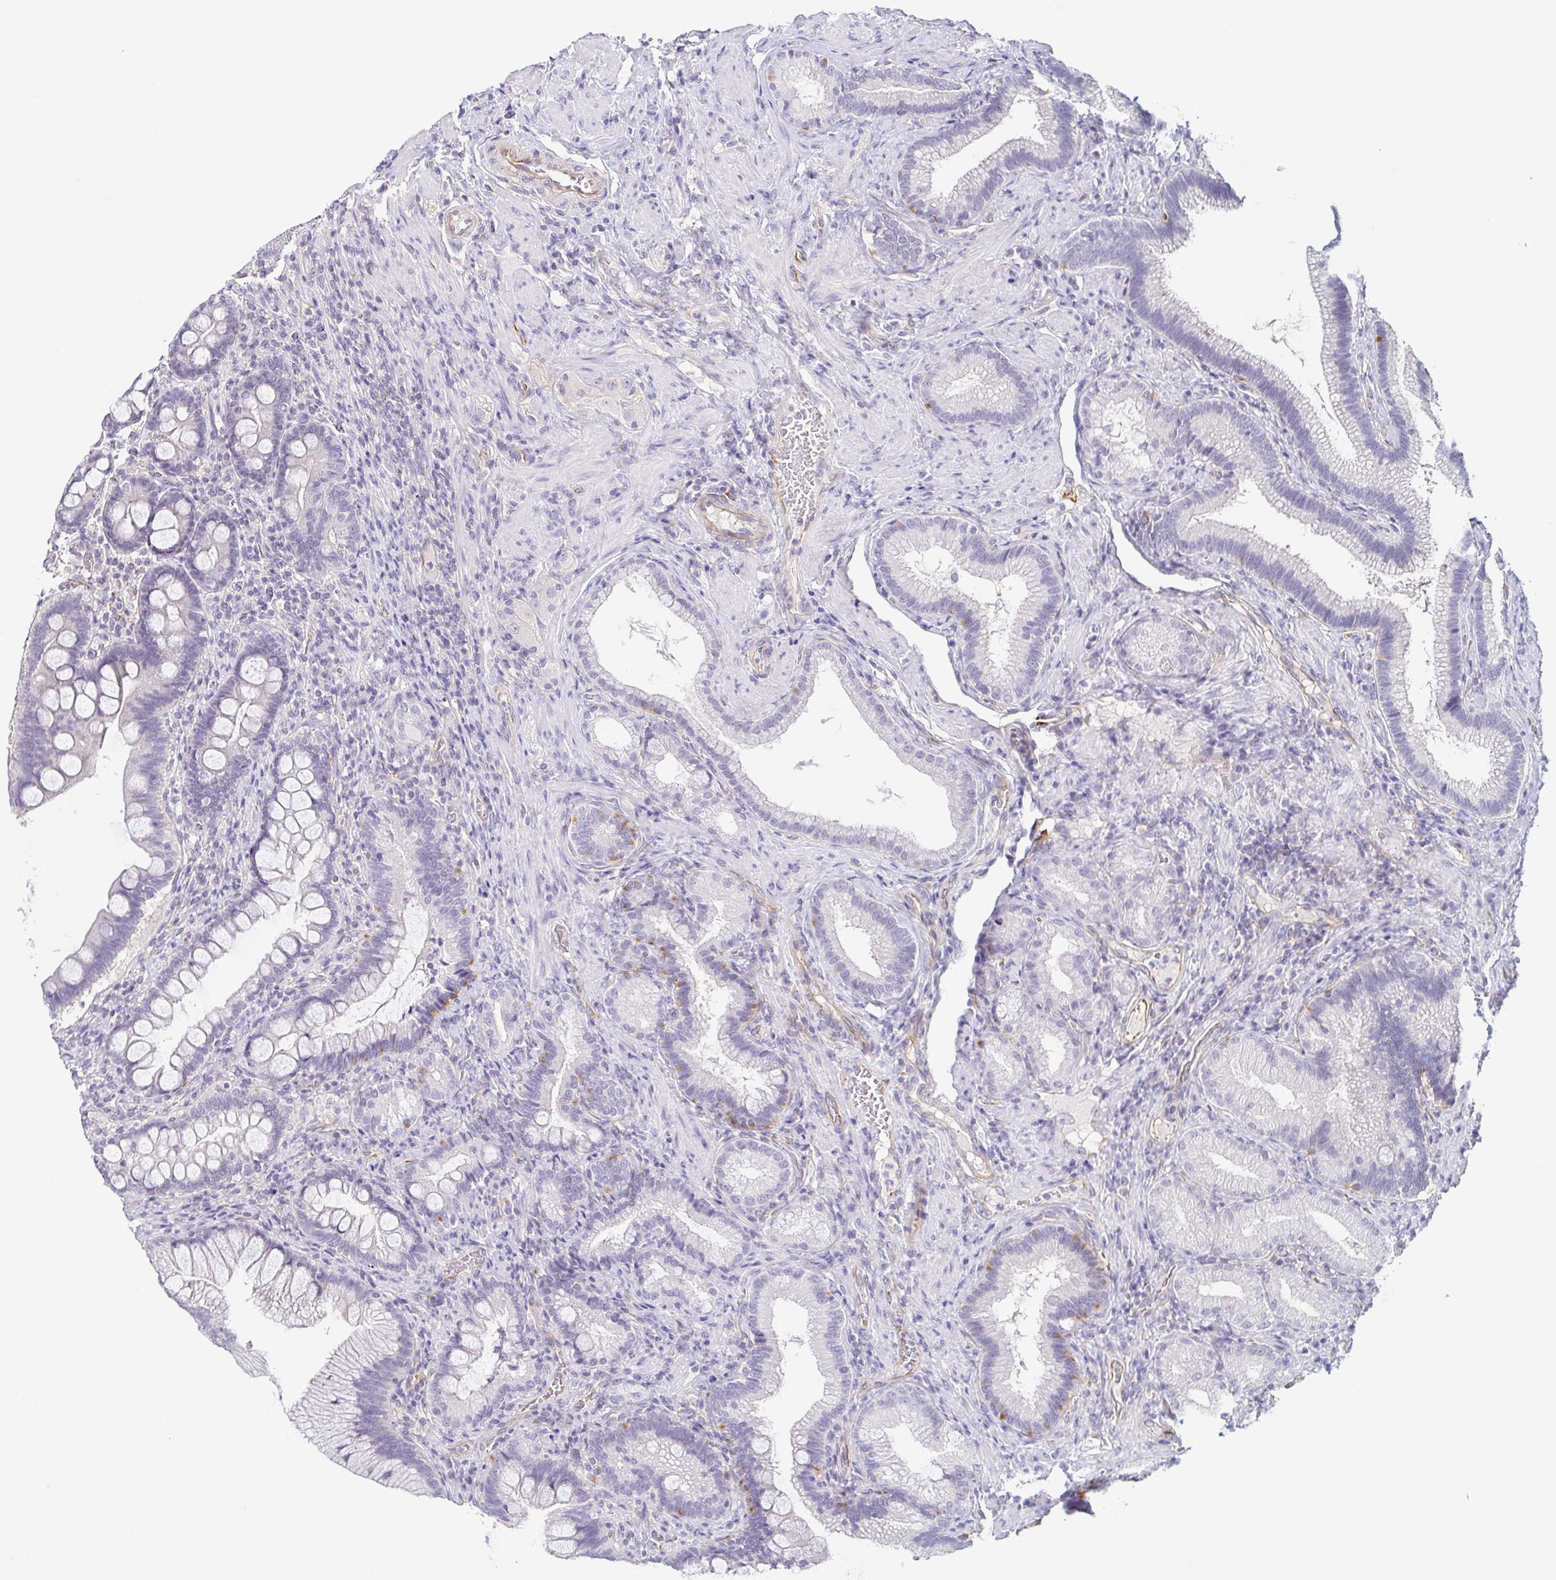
{"staining": {"intensity": "negative", "quantity": "none", "location": "none"}, "tissue": "duodenum", "cell_type": "Glandular cells", "image_type": "normal", "snomed": [{"axis": "morphology", "description": "Normal tissue, NOS"}, {"axis": "topography", "description": "Pancreas"}, {"axis": "topography", "description": "Duodenum"}], "caption": "Glandular cells show no significant positivity in benign duodenum.", "gene": "COL17A1", "patient": {"sex": "male", "age": 59}}